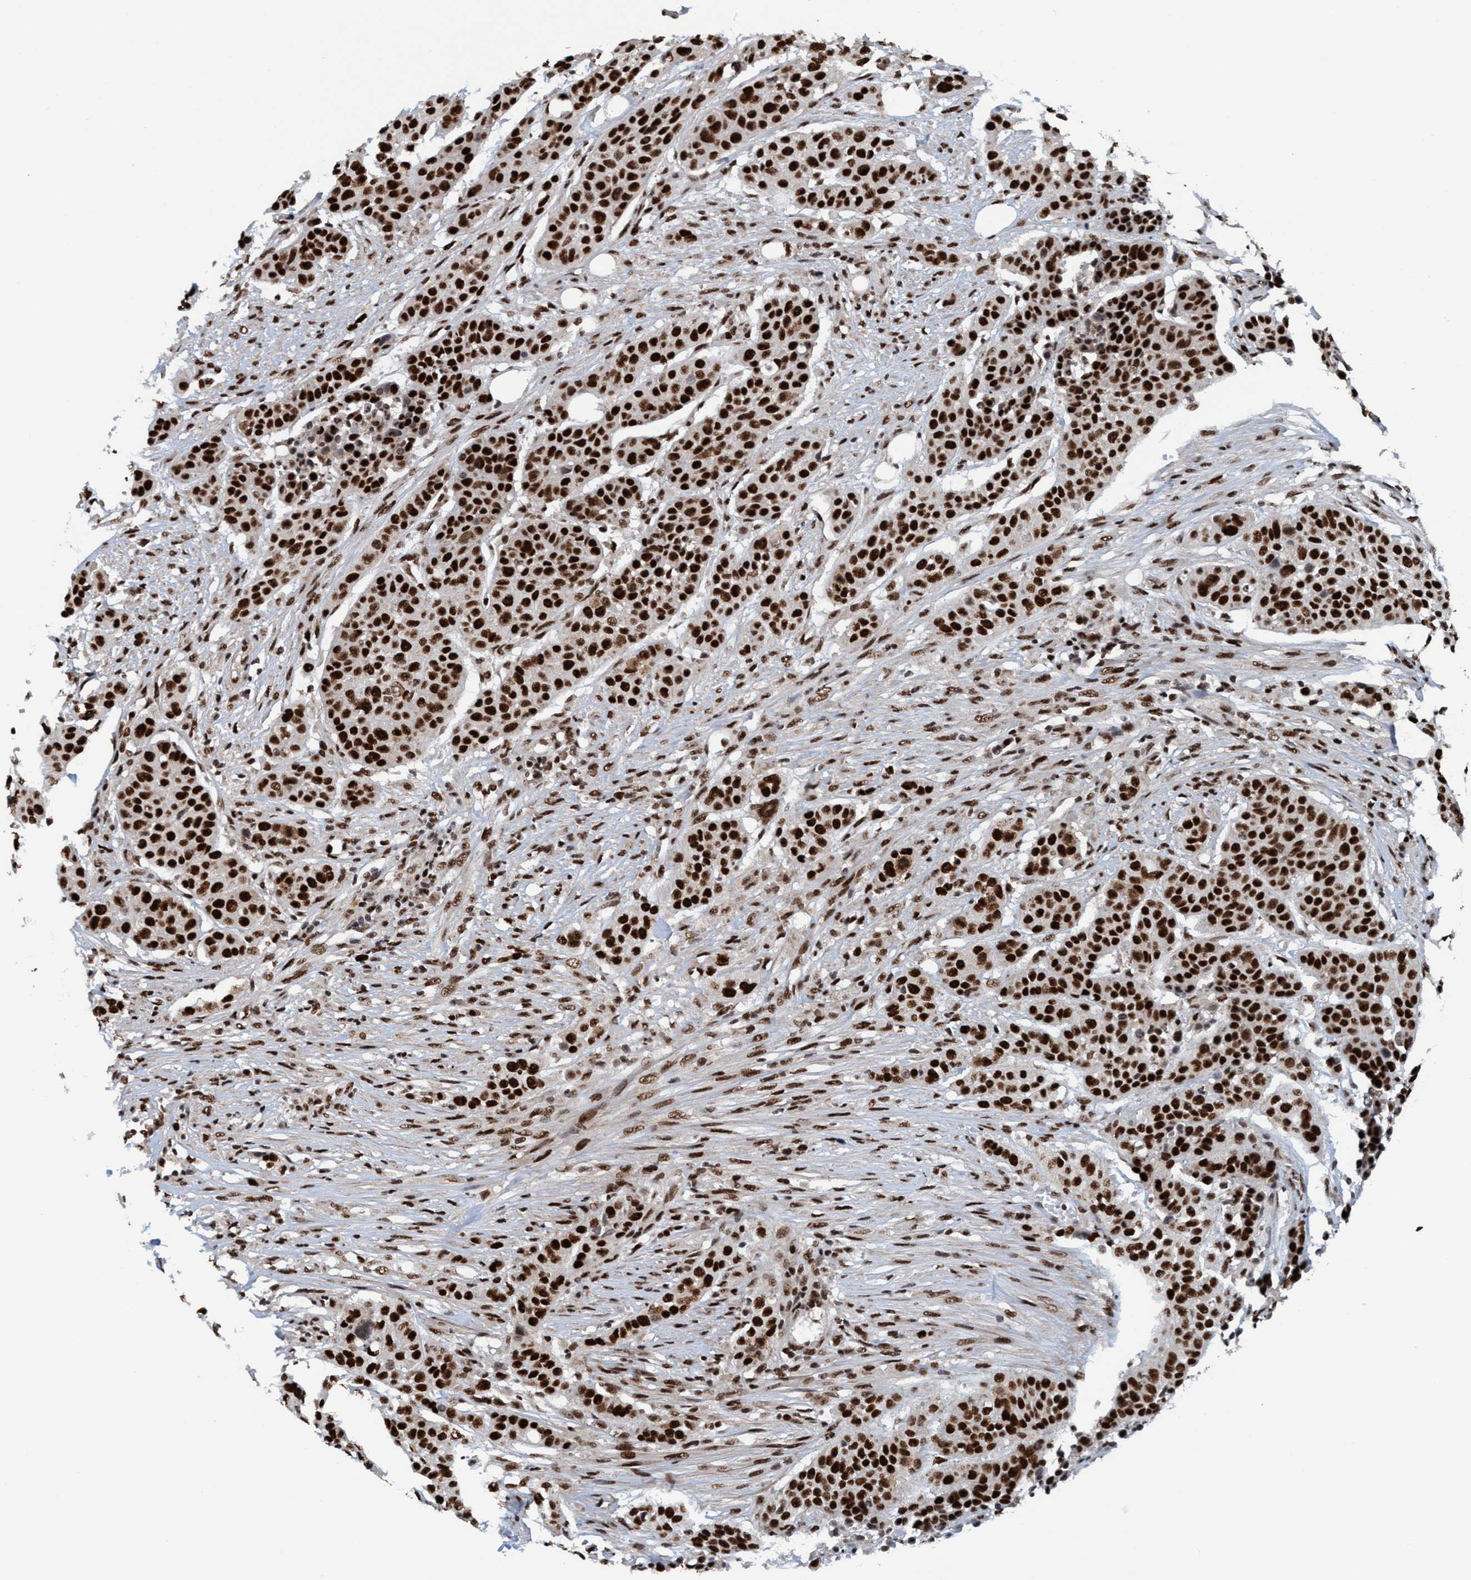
{"staining": {"intensity": "strong", "quantity": ">75%", "location": "nuclear"}, "tissue": "urothelial cancer", "cell_type": "Tumor cells", "image_type": "cancer", "snomed": [{"axis": "morphology", "description": "Urothelial carcinoma, High grade"}, {"axis": "topography", "description": "Urinary bladder"}], "caption": "Immunohistochemical staining of high-grade urothelial carcinoma reveals strong nuclear protein expression in approximately >75% of tumor cells.", "gene": "TOPBP1", "patient": {"sex": "male", "age": 74}}